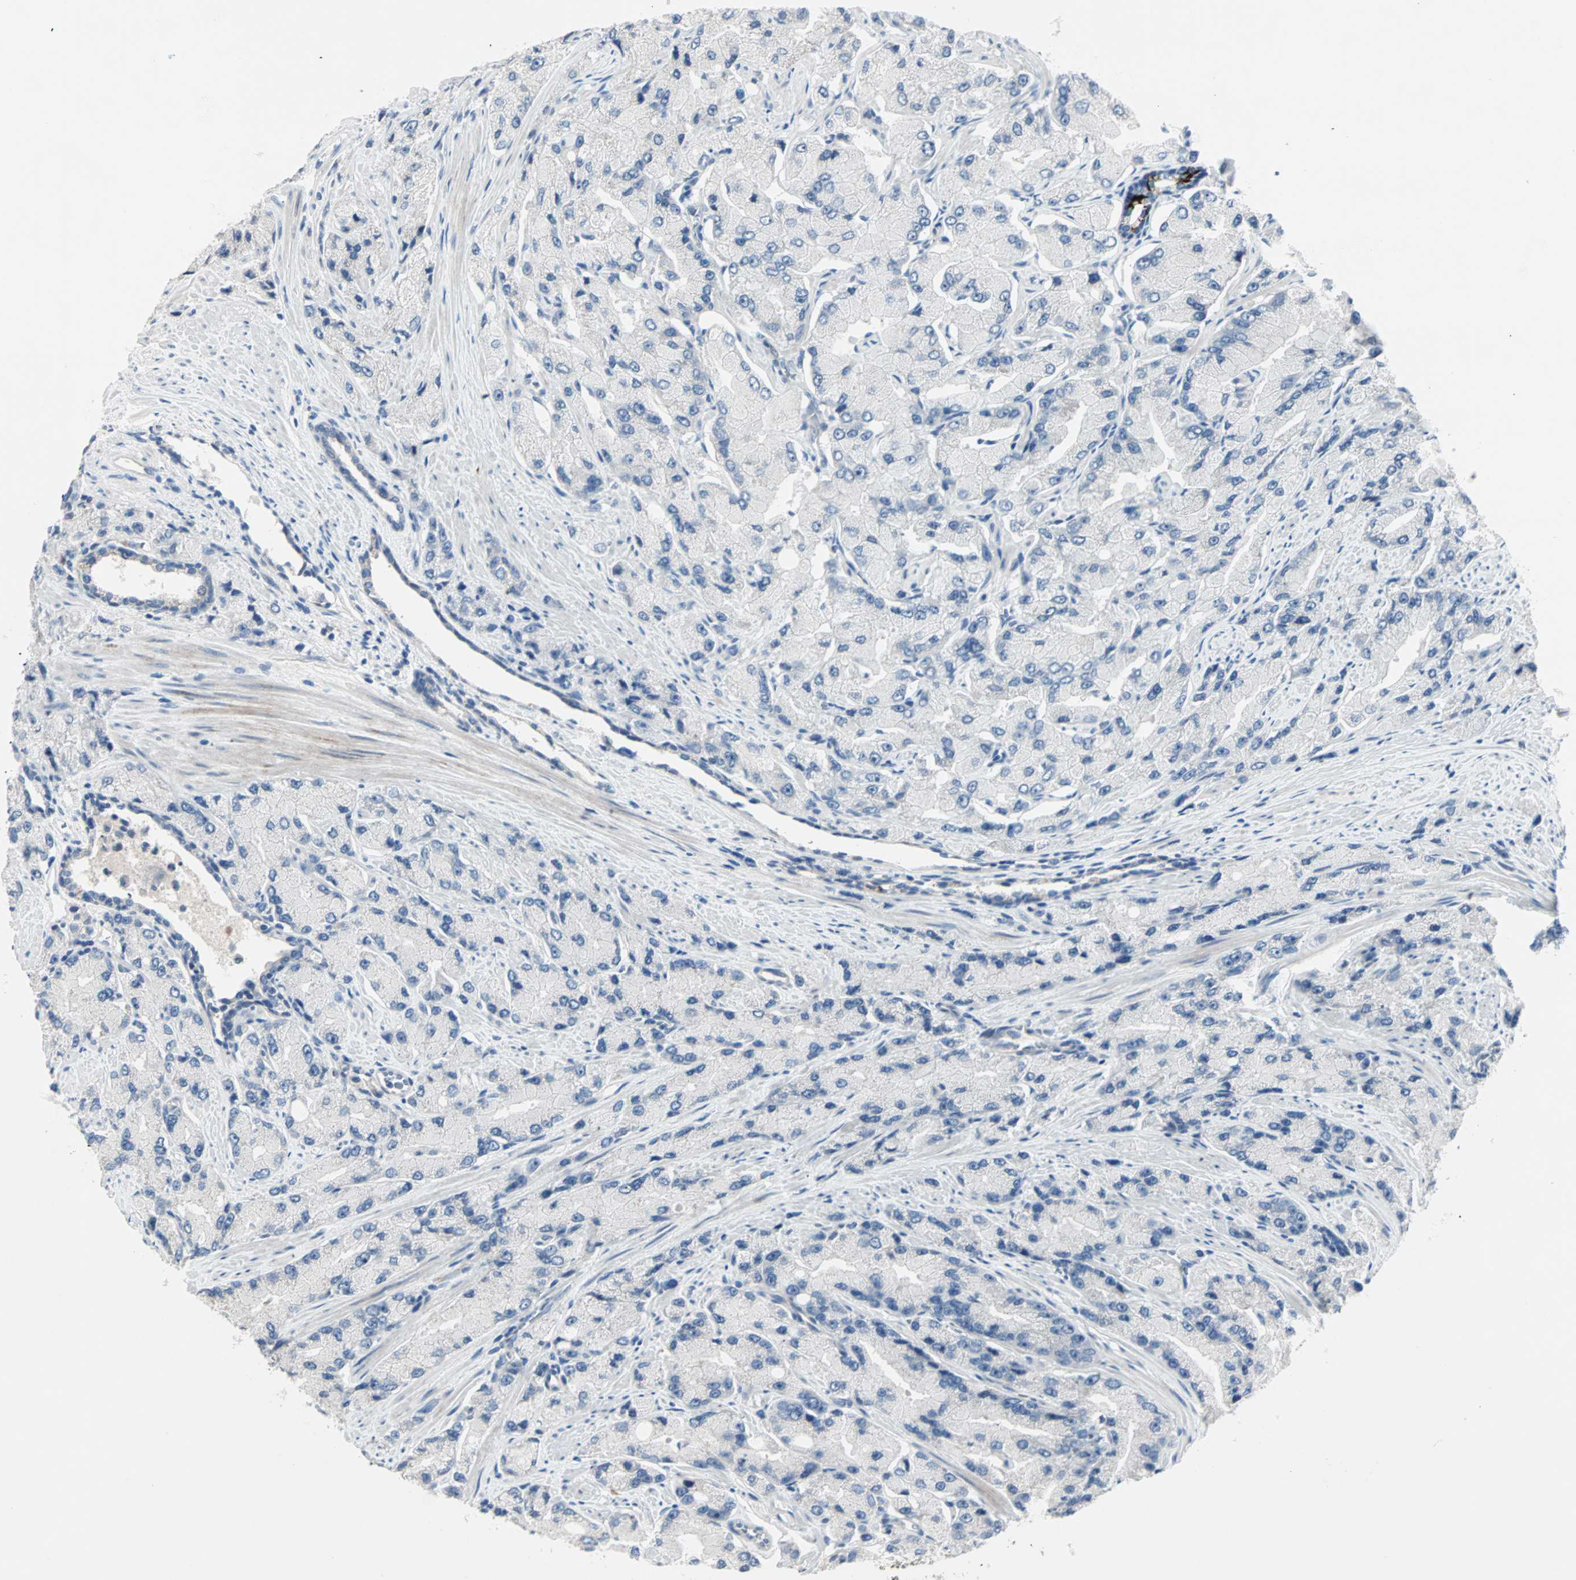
{"staining": {"intensity": "negative", "quantity": "none", "location": "none"}, "tissue": "prostate cancer", "cell_type": "Tumor cells", "image_type": "cancer", "snomed": [{"axis": "morphology", "description": "Adenocarcinoma, High grade"}, {"axis": "topography", "description": "Prostate"}], "caption": "The micrograph displays no significant positivity in tumor cells of prostate cancer. (Stains: DAB (3,3'-diaminobenzidine) immunohistochemistry with hematoxylin counter stain, Microscopy: brightfield microscopy at high magnification).", "gene": "NEFH", "patient": {"sex": "male", "age": 58}}